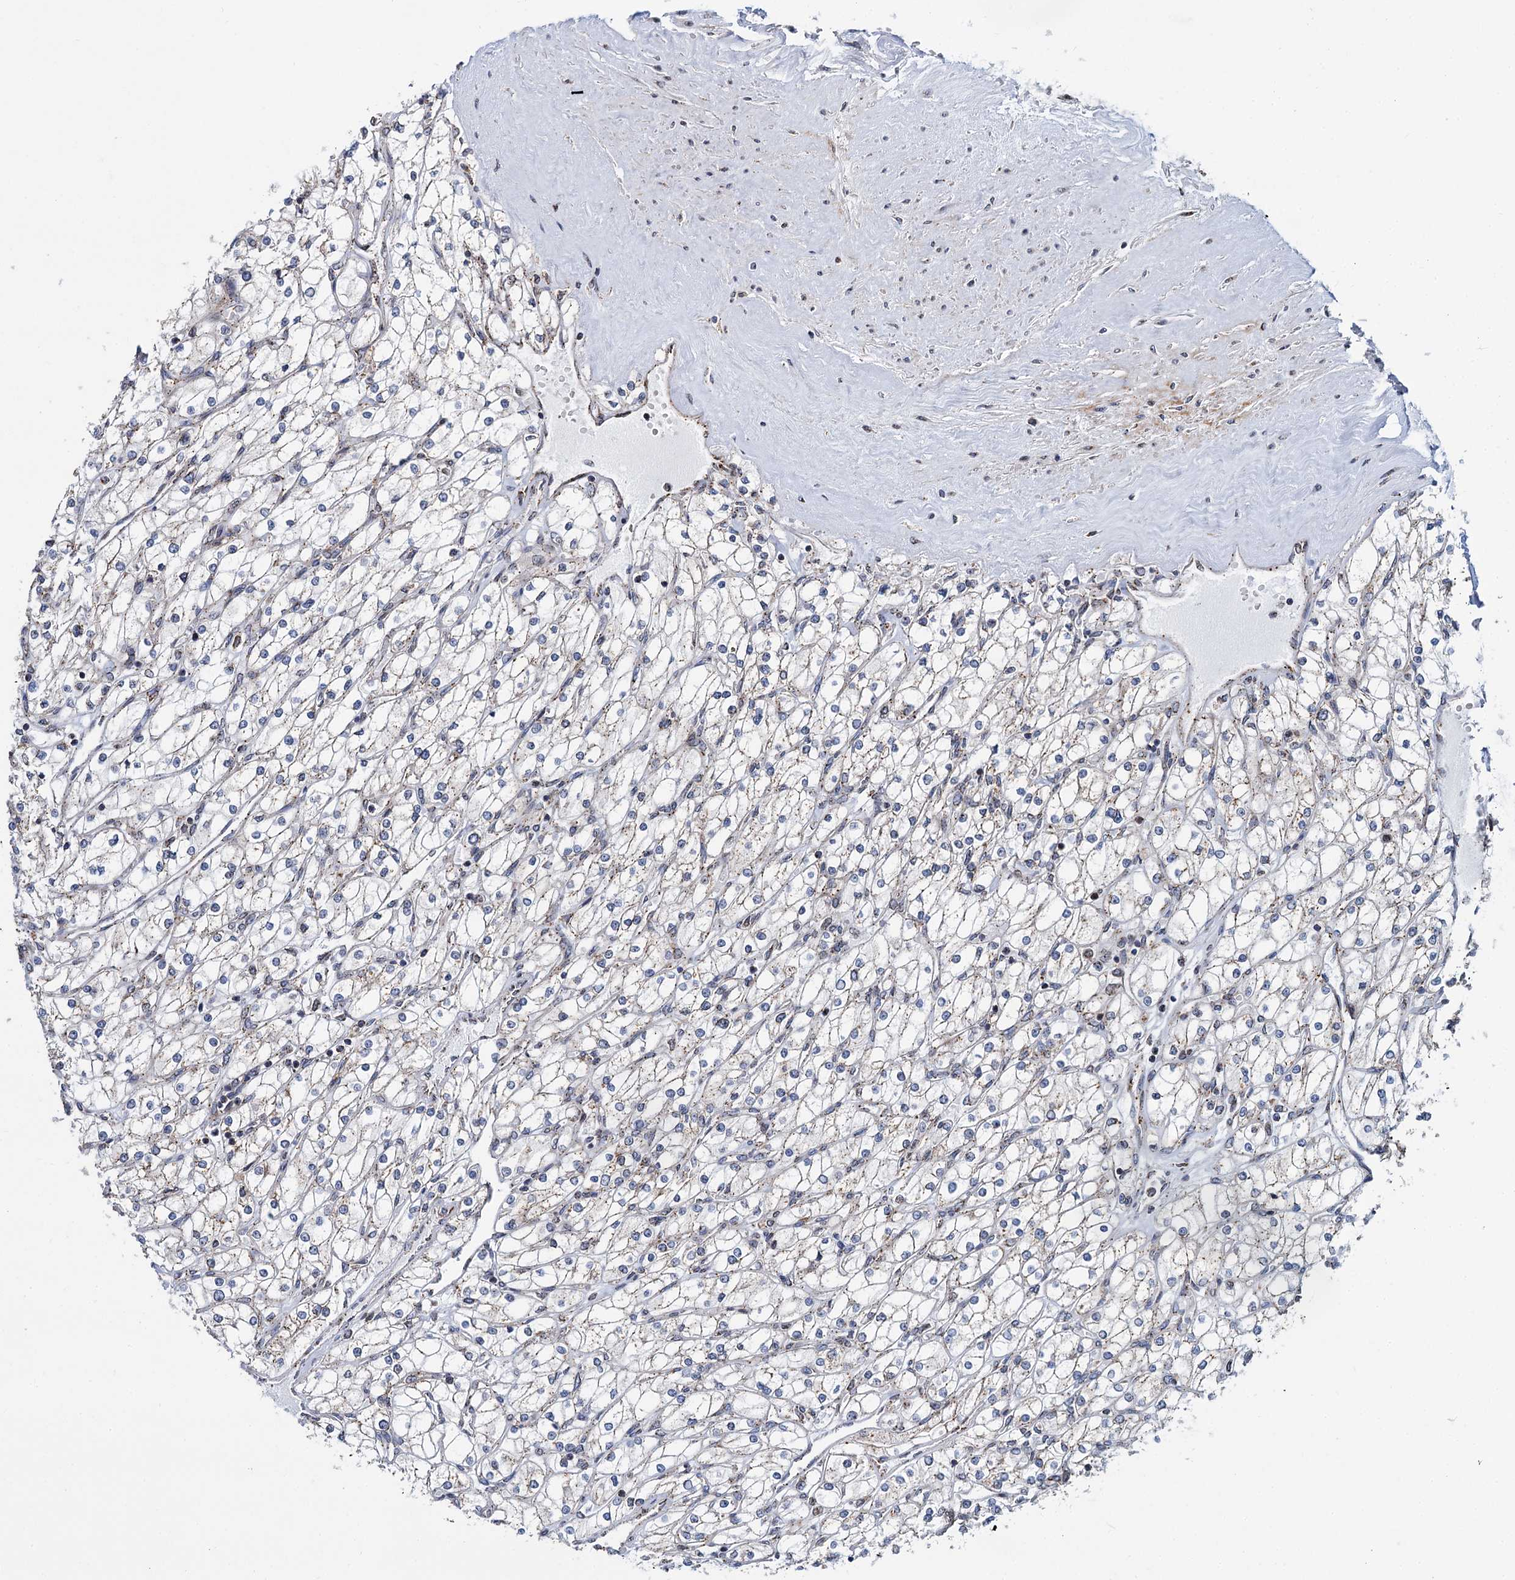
{"staining": {"intensity": "weak", "quantity": "<25%", "location": "cytoplasmic/membranous"}, "tissue": "renal cancer", "cell_type": "Tumor cells", "image_type": "cancer", "snomed": [{"axis": "morphology", "description": "Adenocarcinoma, NOS"}, {"axis": "topography", "description": "Kidney"}], "caption": "An immunohistochemistry (IHC) micrograph of adenocarcinoma (renal) is shown. There is no staining in tumor cells of adenocarcinoma (renal).", "gene": "SUPT20H", "patient": {"sex": "male", "age": 80}}